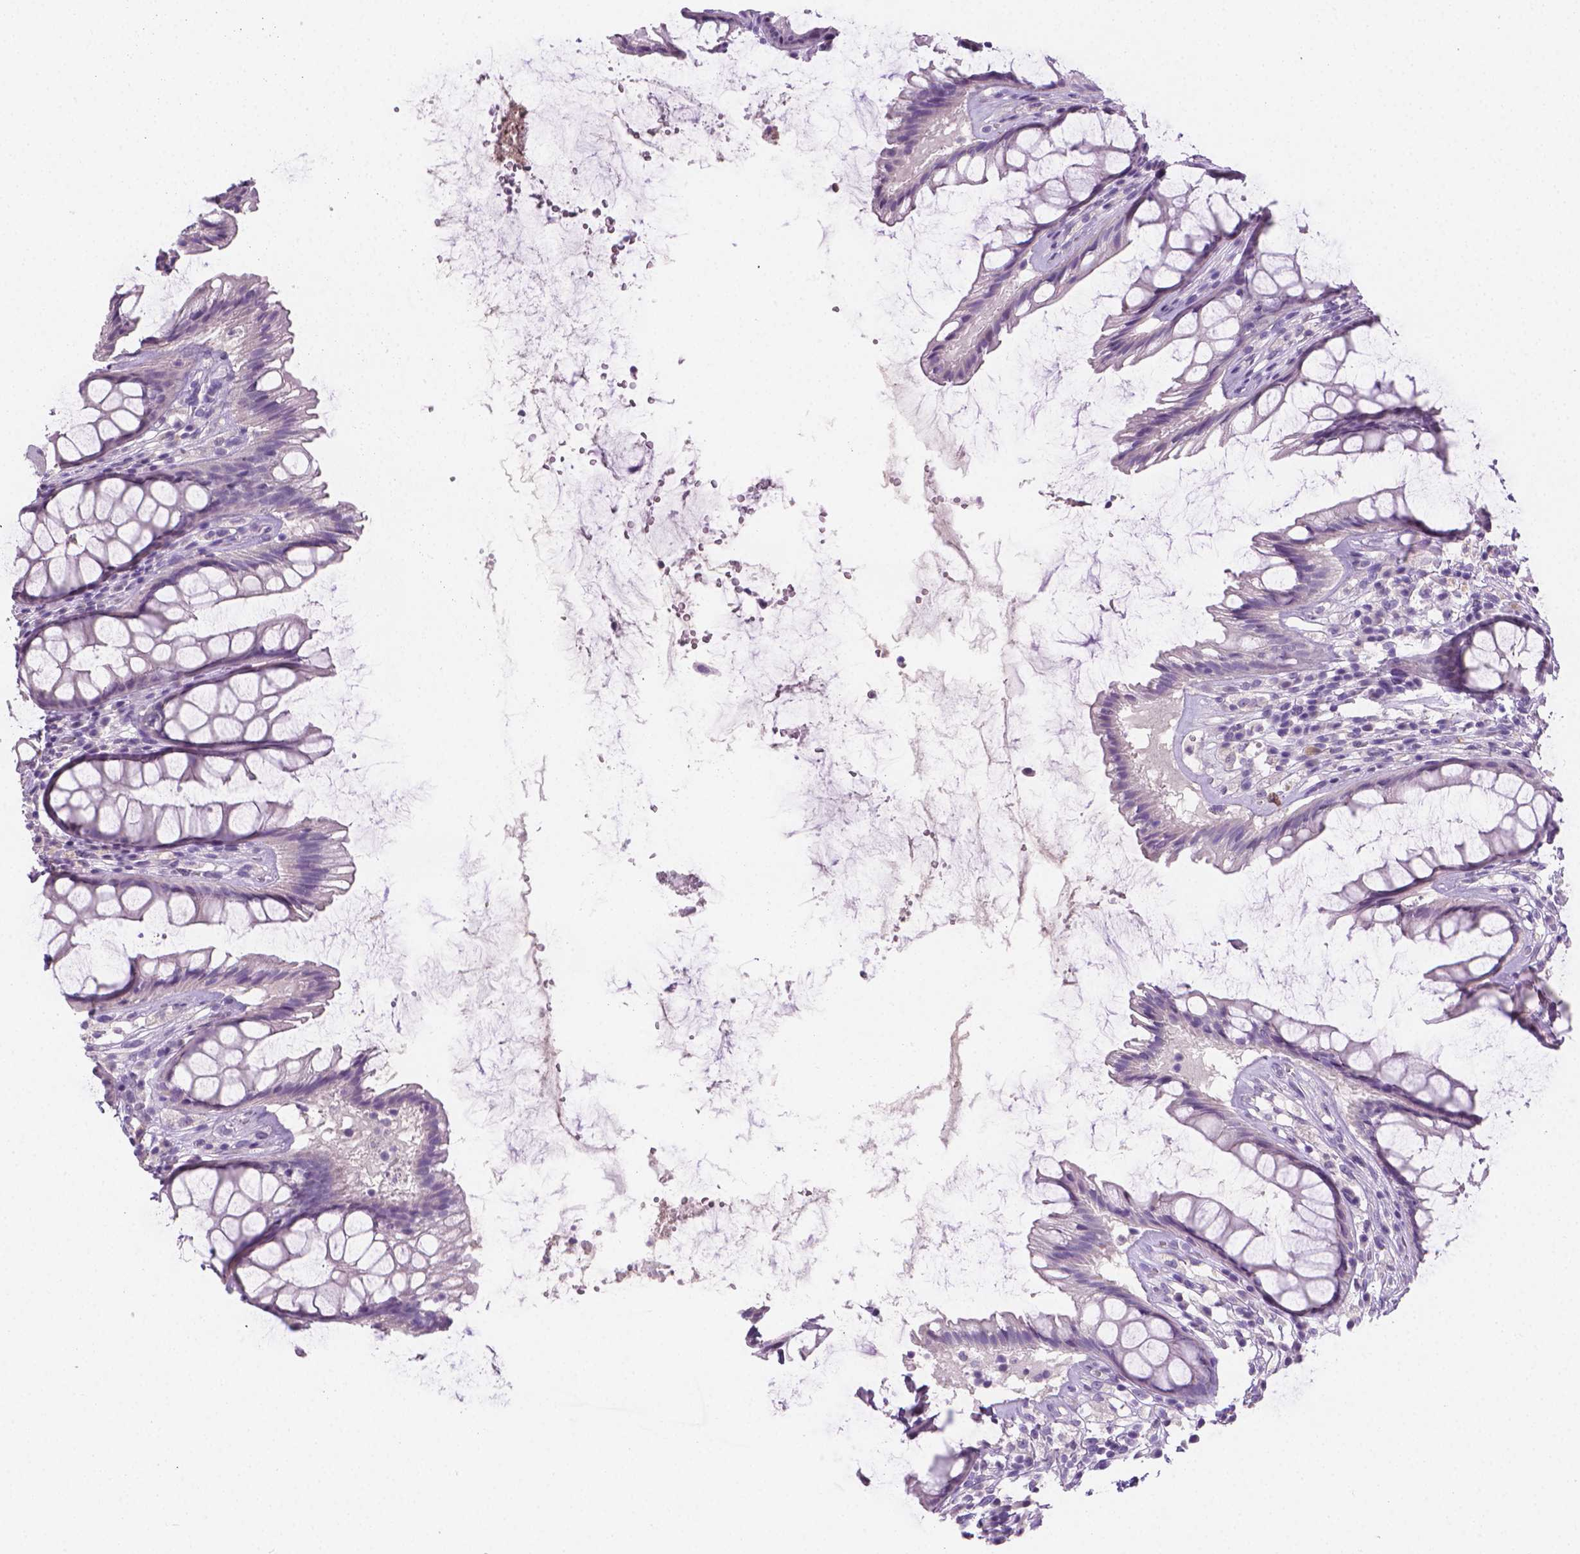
{"staining": {"intensity": "negative", "quantity": "none", "location": "none"}, "tissue": "rectum", "cell_type": "Glandular cells", "image_type": "normal", "snomed": [{"axis": "morphology", "description": "Normal tissue, NOS"}, {"axis": "topography", "description": "Rectum"}], "caption": "DAB immunohistochemical staining of benign rectum reveals no significant expression in glandular cells. (Stains: DAB (3,3'-diaminobenzidine) immunohistochemistry with hematoxylin counter stain, Microscopy: brightfield microscopy at high magnification).", "gene": "TNNI2", "patient": {"sex": "male", "age": 72}}